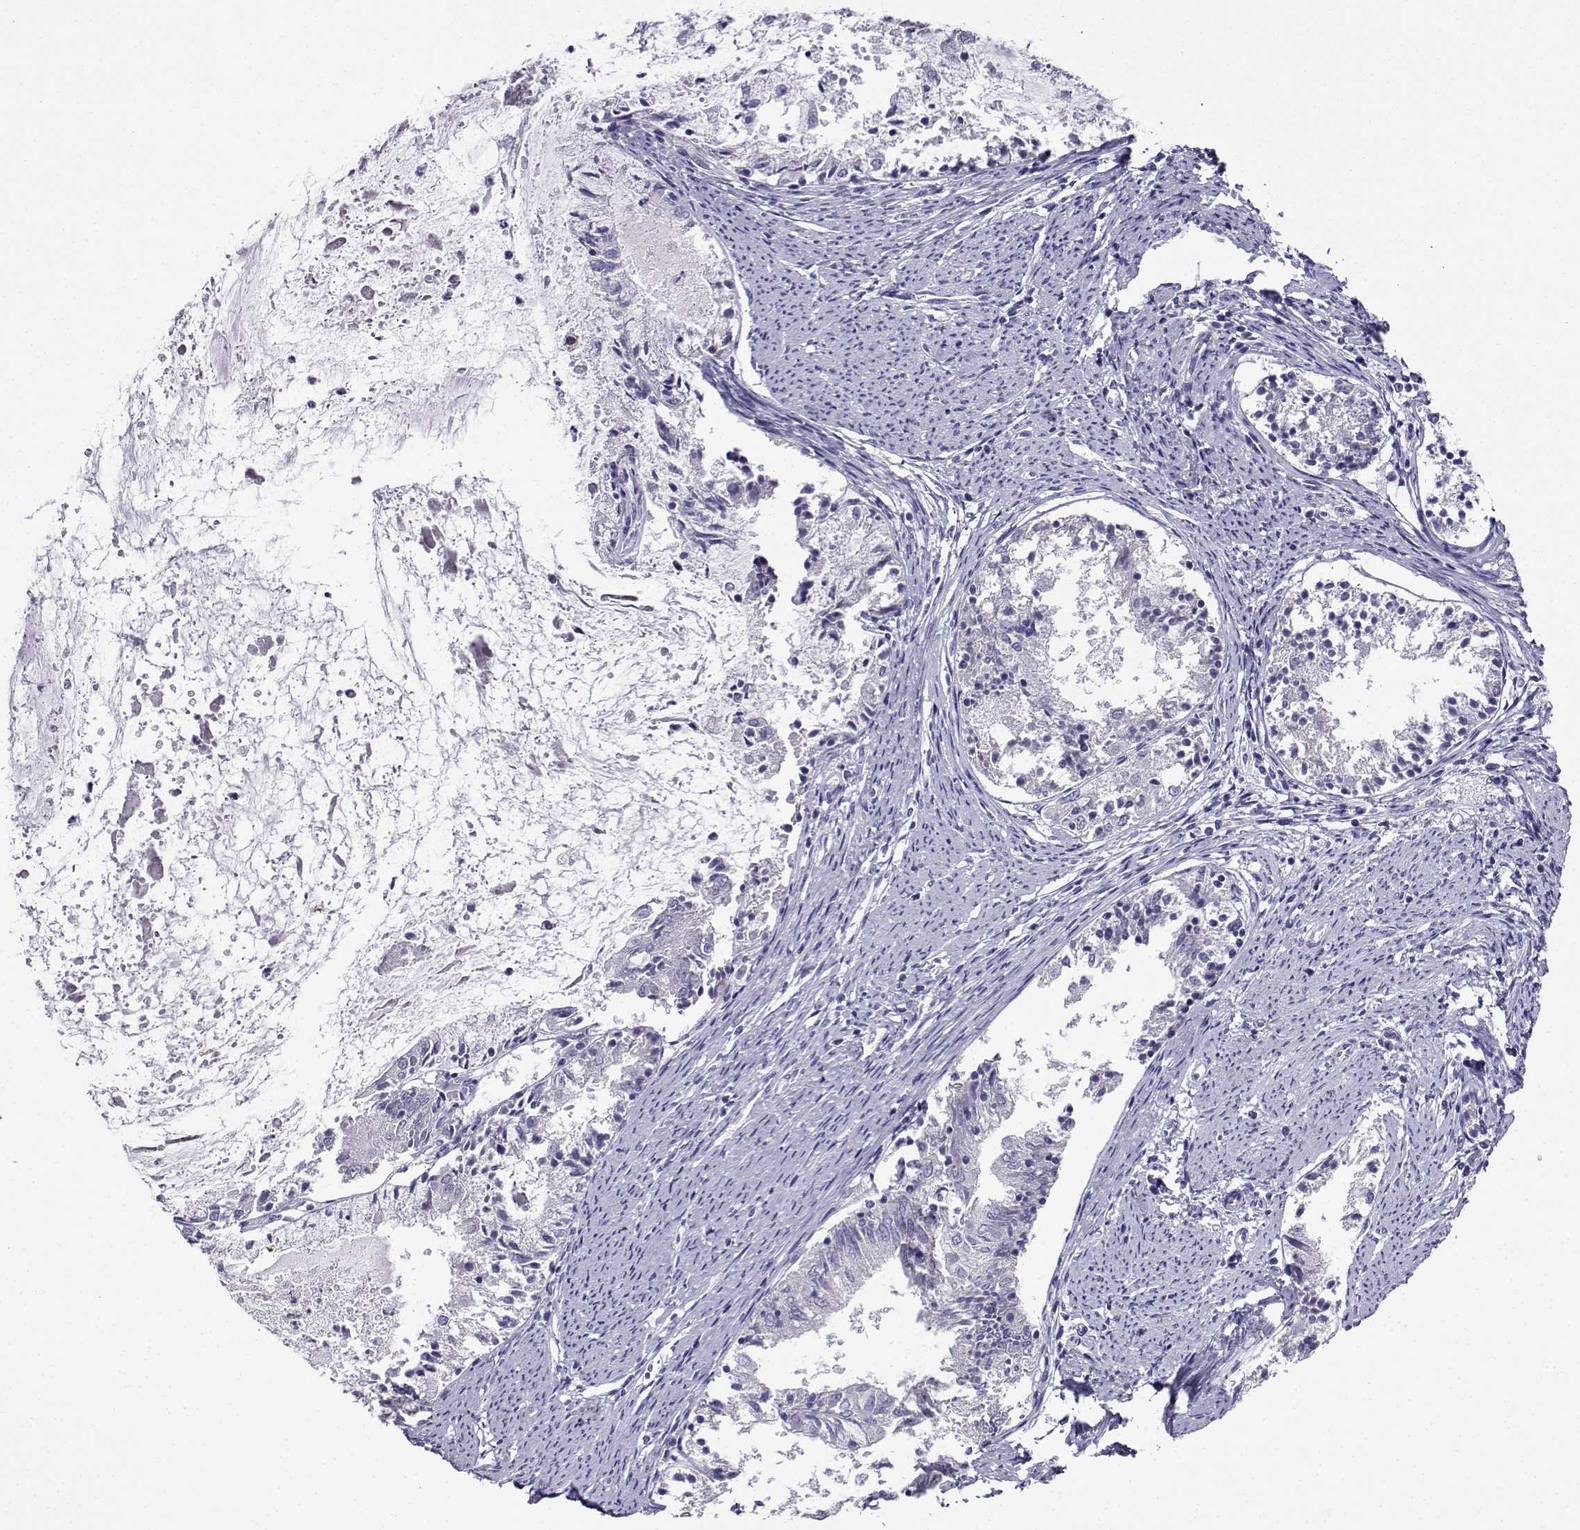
{"staining": {"intensity": "negative", "quantity": "none", "location": "none"}, "tissue": "endometrial cancer", "cell_type": "Tumor cells", "image_type": "cancer", "snomed": [{"axis": "morphology", "description": "Adenocarcinoma, NOS"}, {"axis": "topography", "description": "Endometrium"}], "caption": "There is no significant expression in tumor cells of endometrial cancer. (DAB (3,3'-diaminobenzidine) immunohistochemistry with hematoxylin counter stain).", "gene": "LINGO1", "patient": {"sex": "female", "age": 57}}